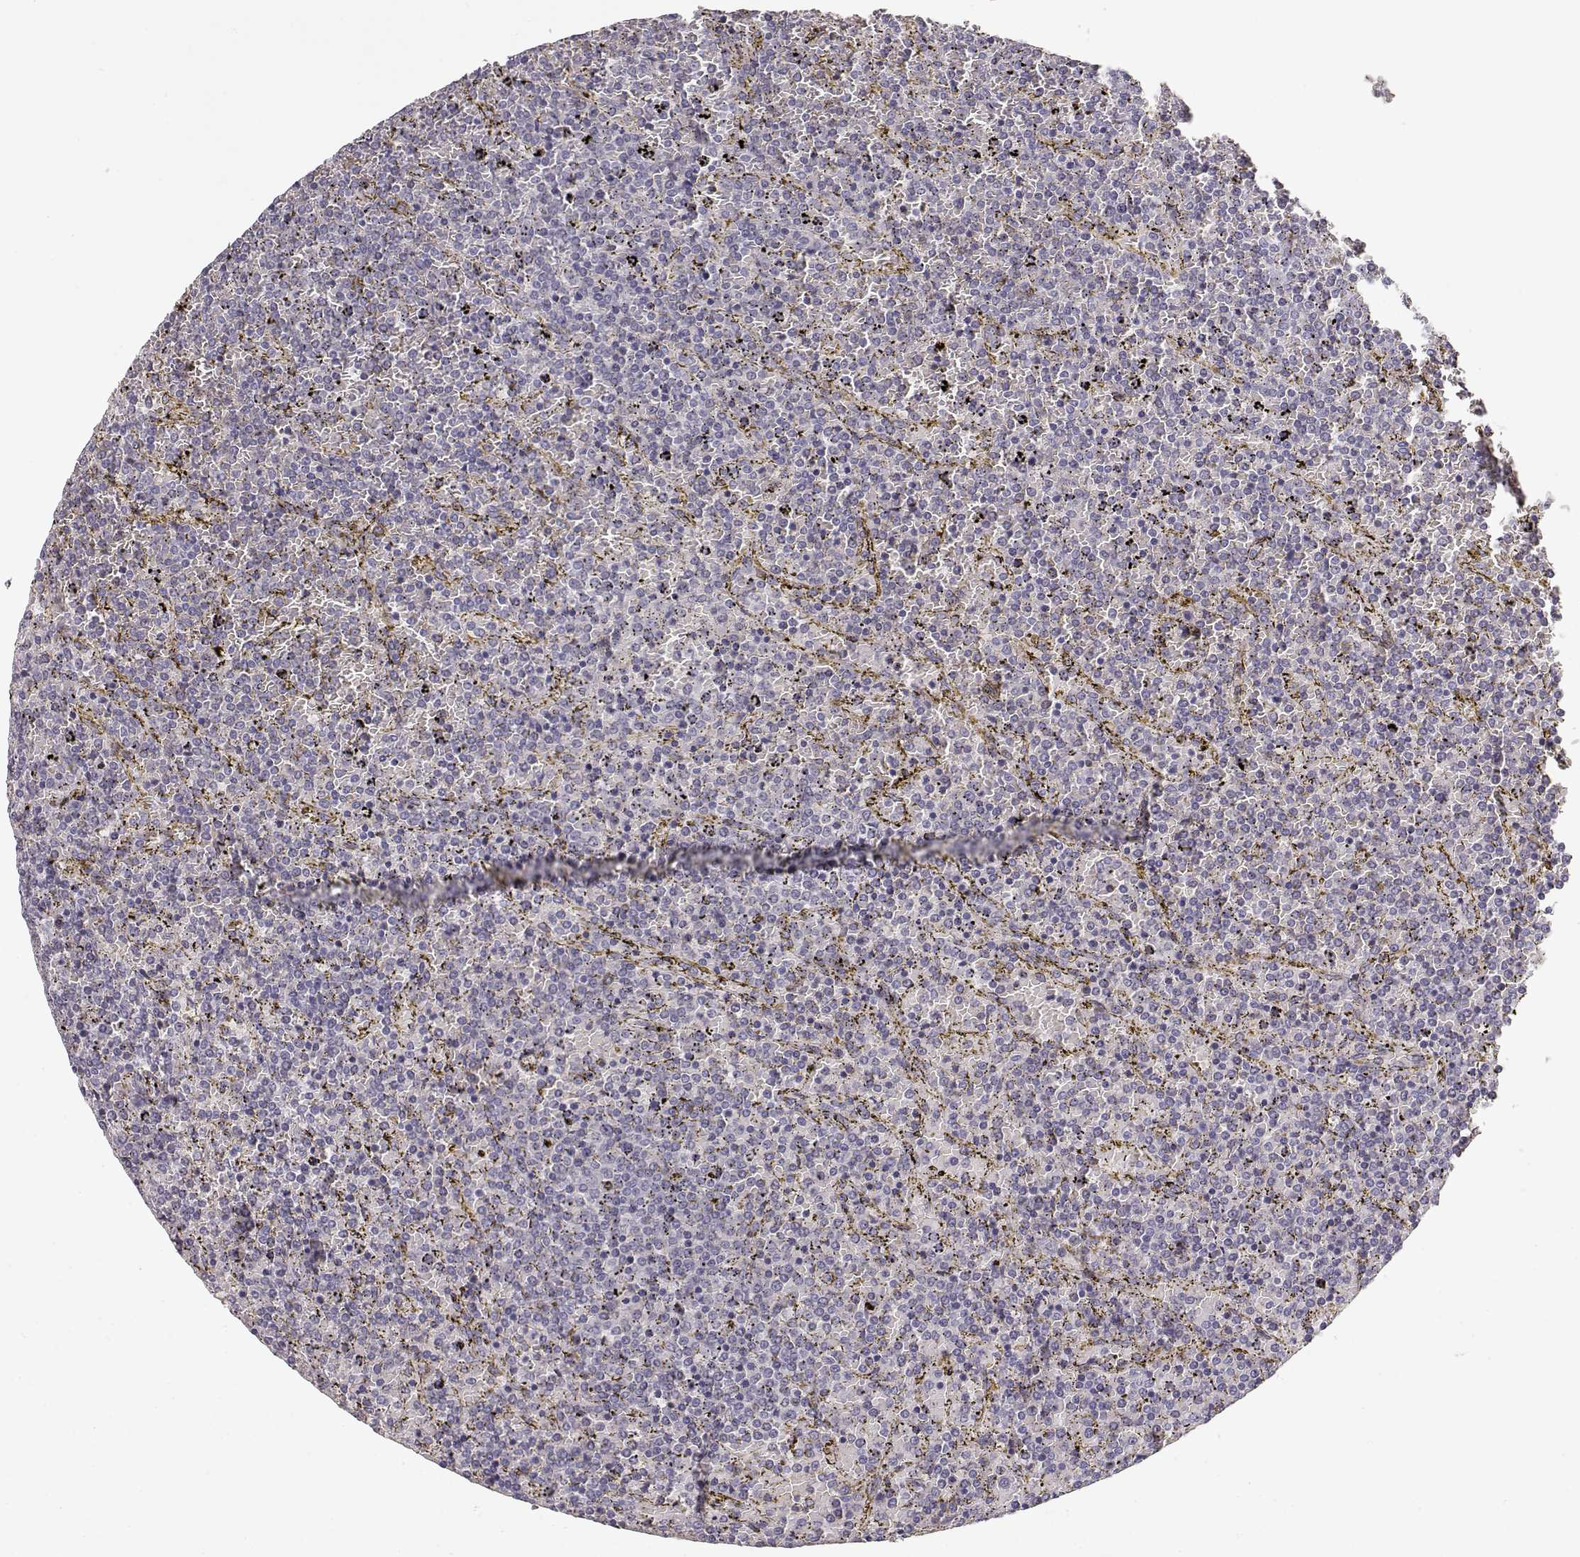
{"staining": {"intensity": "negative", "quantity": "none", "location": "none"}, "tissue": "lymphoma", "cell_type": "Tumor cells", "image_type": "cancer", "snomed": [{"axis": "morphology", "description": "Malignant lymphoma, non-Hodgkin's type, Low grade"}, {"axis": "topography", "description": "Spleen"}], "caption": "Immunohistochemistry micrograph of neoplastic tissue: human lymphoma stained with DAB (3,3'-diaminobenzidine) demonstrates no significant protein expression in tumor cells.", "gene": "TPH2", "patient": {"sex": "female", "age": 77}}